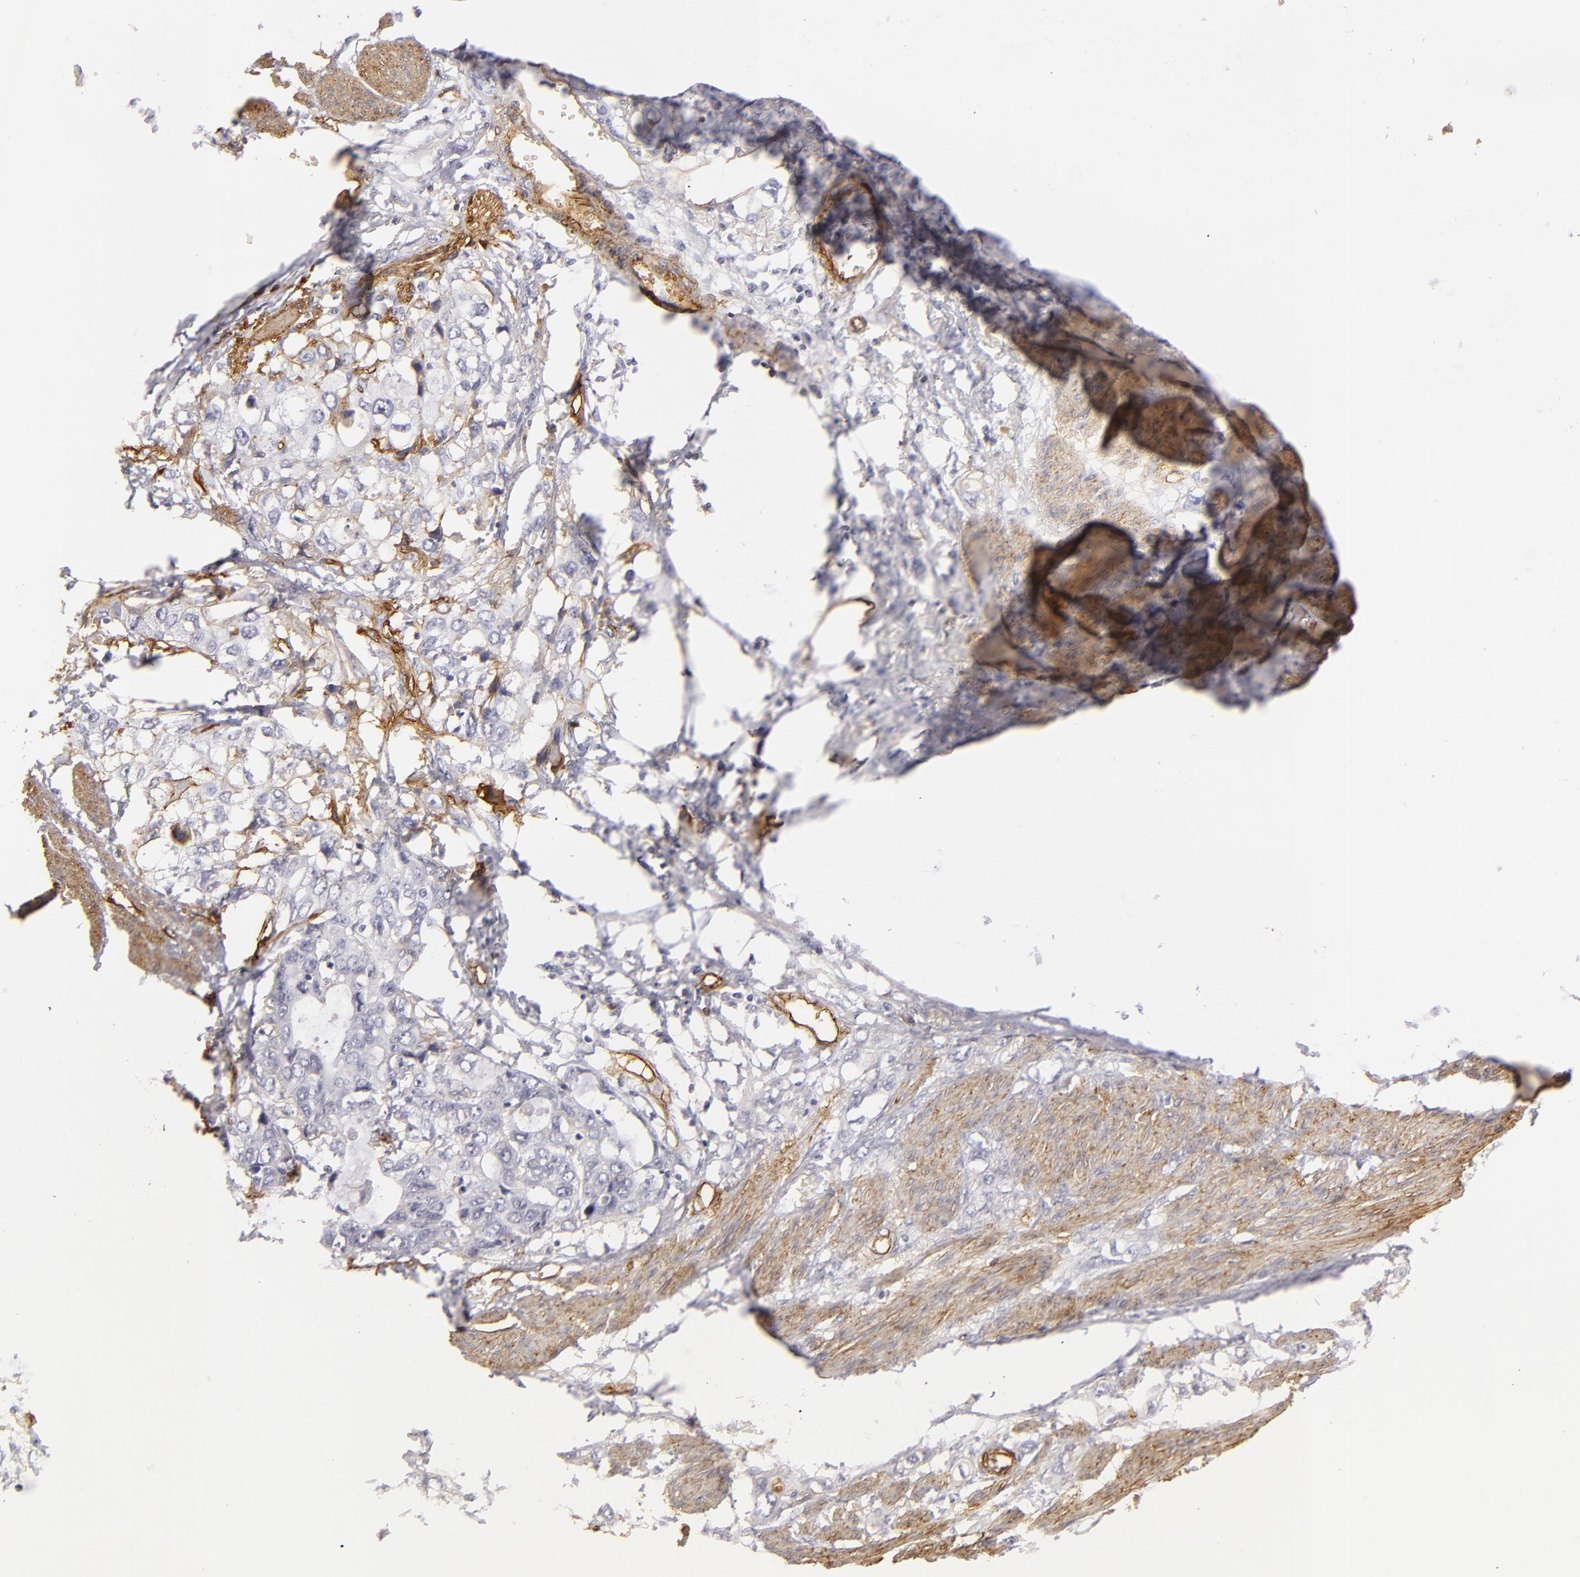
{"staining": {"intensity": "moderate", "quantity": "25%-75%", "location": "cytoplasmic/membranous"}, "tissue": "stomach cancer", "cell_type": "Tumor cells", "image_type": "cancer", "snomed": [{"axis": "morphology", "description": "Adenocarcinoma, NOS"}, {"axis": "topography", "description": "Stomach, upper"}], "caption": "A high-resolution micrograph shows immunohistochemistry (IHC) staining of stomach cancer, which exhibits moderate cytoplasmic/membranous staining in approximately 25%-75% of tumor cells.", "gene": "MCAM", "patient": {"sex": "female", "age": 52}}